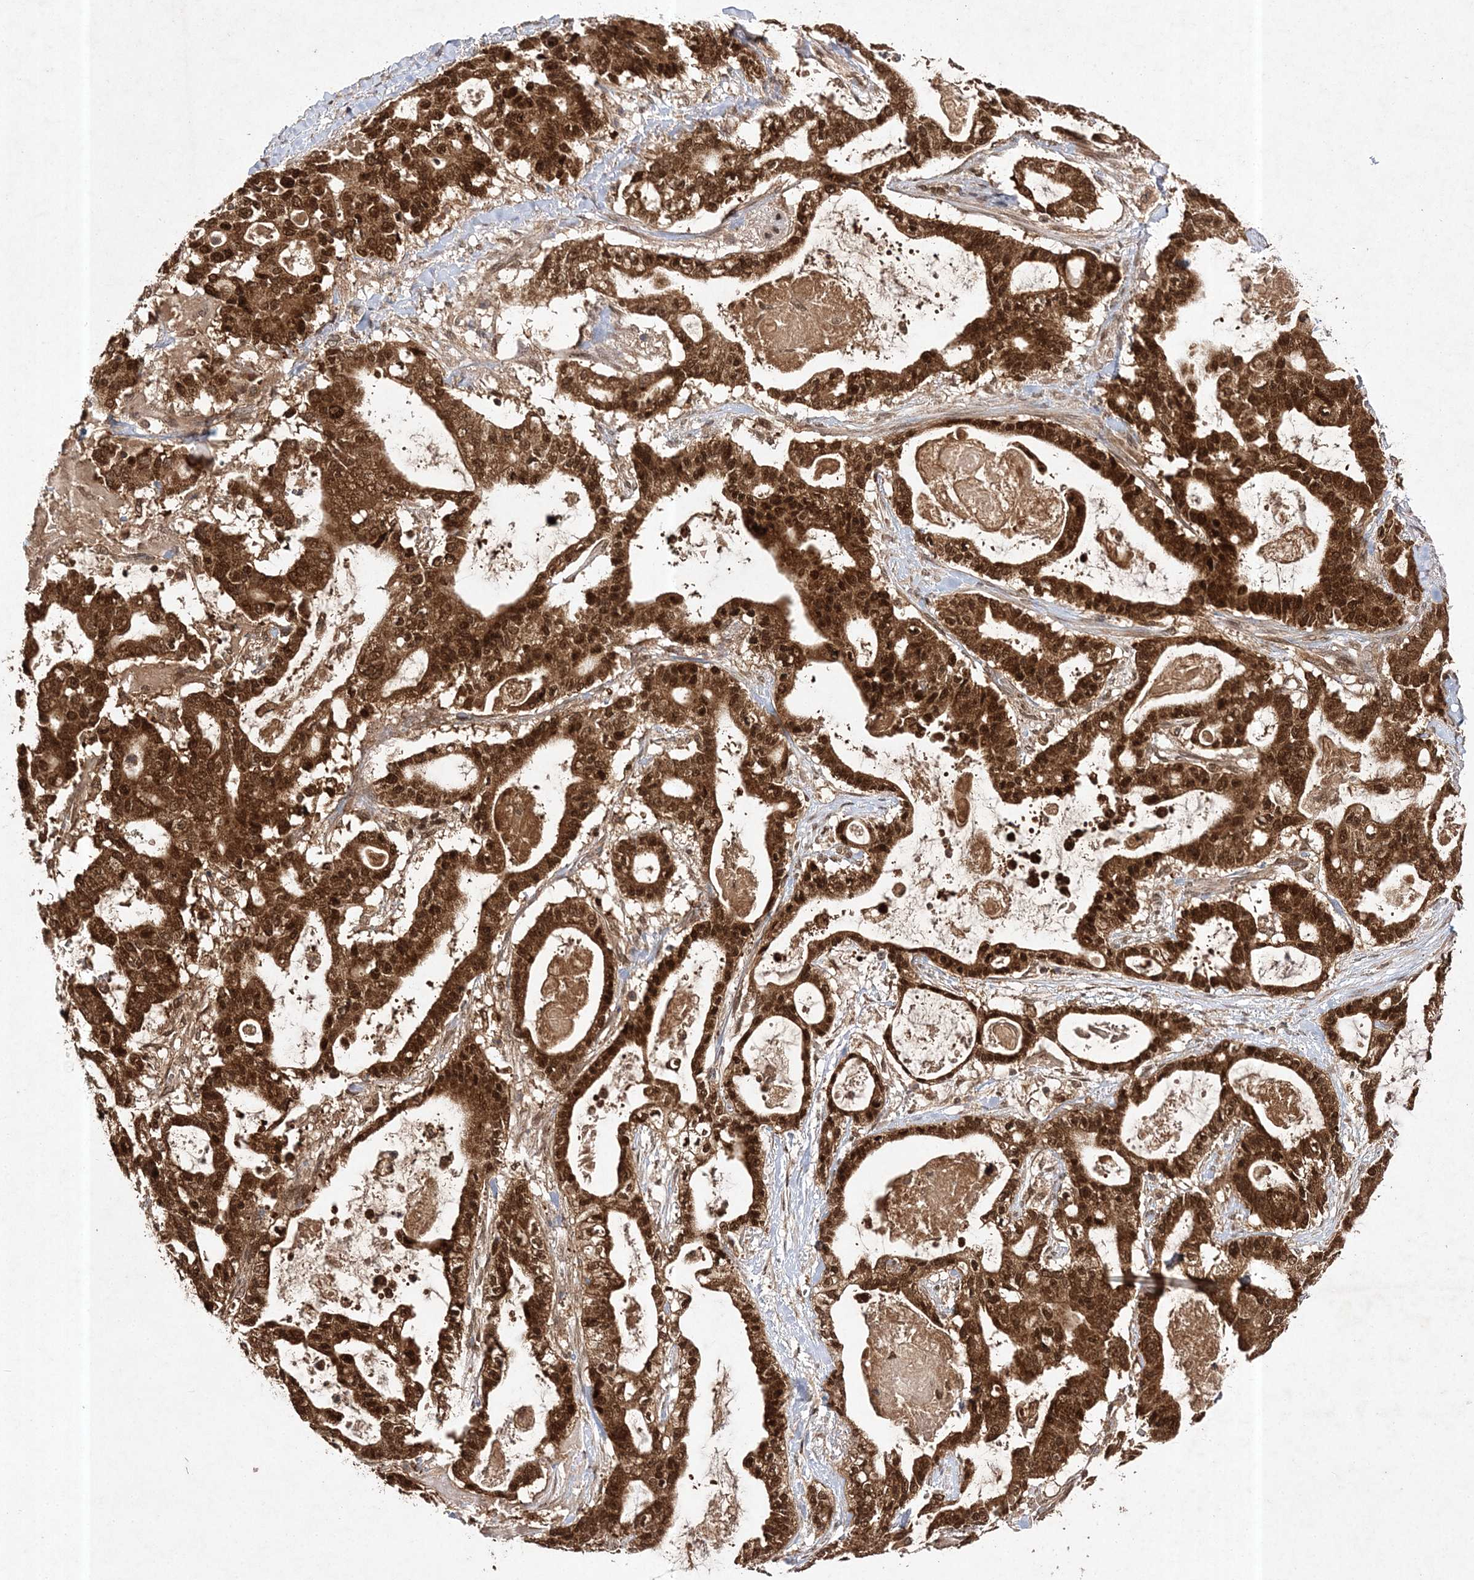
{"staining": {"intensity": "strong", "quantity": ">75%", "location": "cytoplasmic/membranous,nuclear"}, "tissue": "pancreatic cancer", "cell_type": "Tumor cells", "image_type": "cancer", "snomed": [{"axis": "morphology", "description": "Adenocarcinoma, NOS"}, {"axis": "topography", "description": "Pancreas"}], "caption": "Human pancreatic adenocarcinoma stained with a brown dye demonstrates strong cytoplasmic/membranous and nuclear positive staining in about >75% of tumor cells.", "gene": "NIF3L1", "patient": {"sex": "male", "age": 63}}